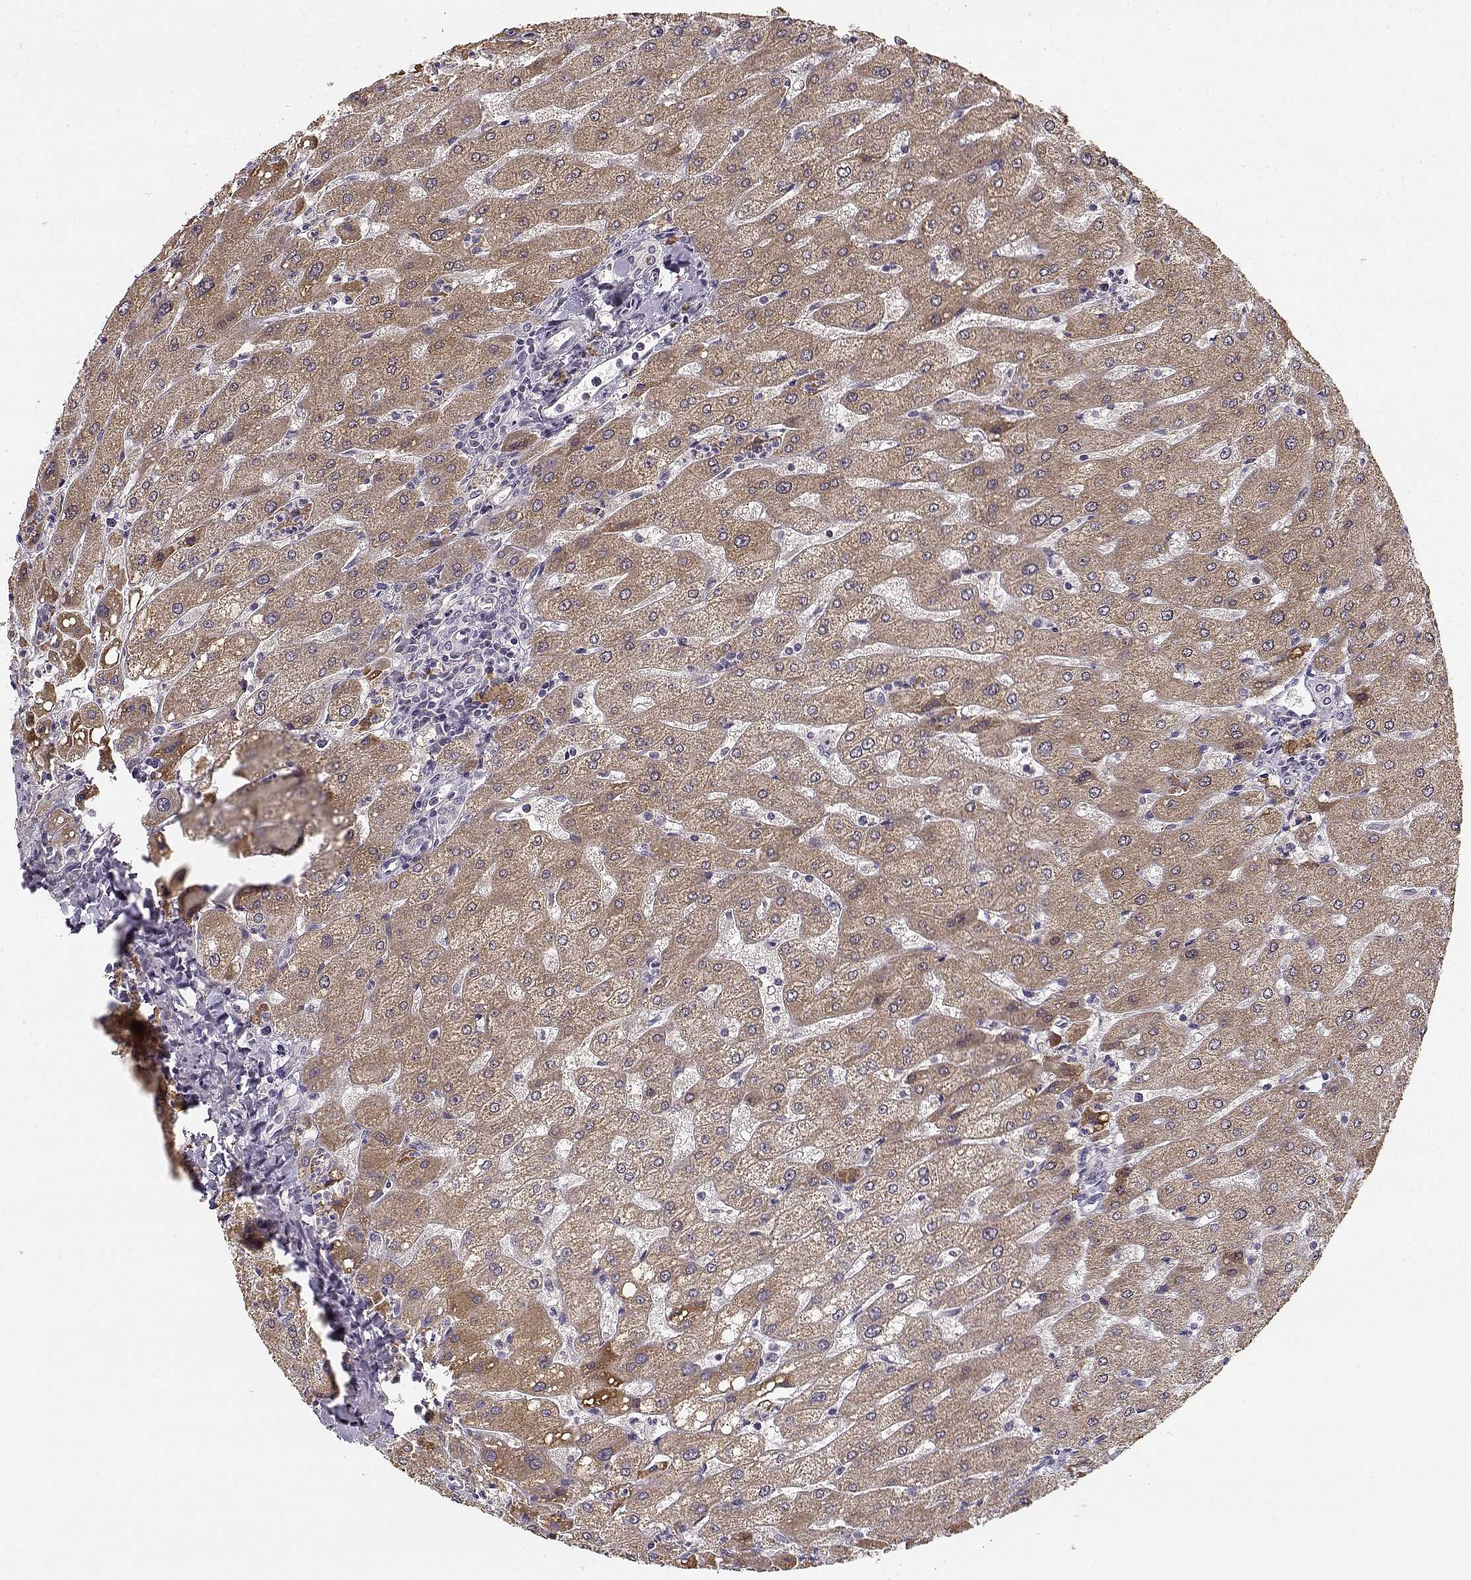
{"staining": {"intensity": "negative", "quantity": "none", "location": "none"}, "tissue": "liver", "cell_type": "Cholangiocytes", "image_type": "normal", "snomed": [{"axis": "morphology", "description": "Normal tissue, NOS"}, {"axis": "topography", "description": "Liver"}], "caption": "Immunohistochemical staining of benign liver displays no significant positivity in cholangiocytes.", "gene": "UROC1", "patient": {"sex": "male", "age": 67}}